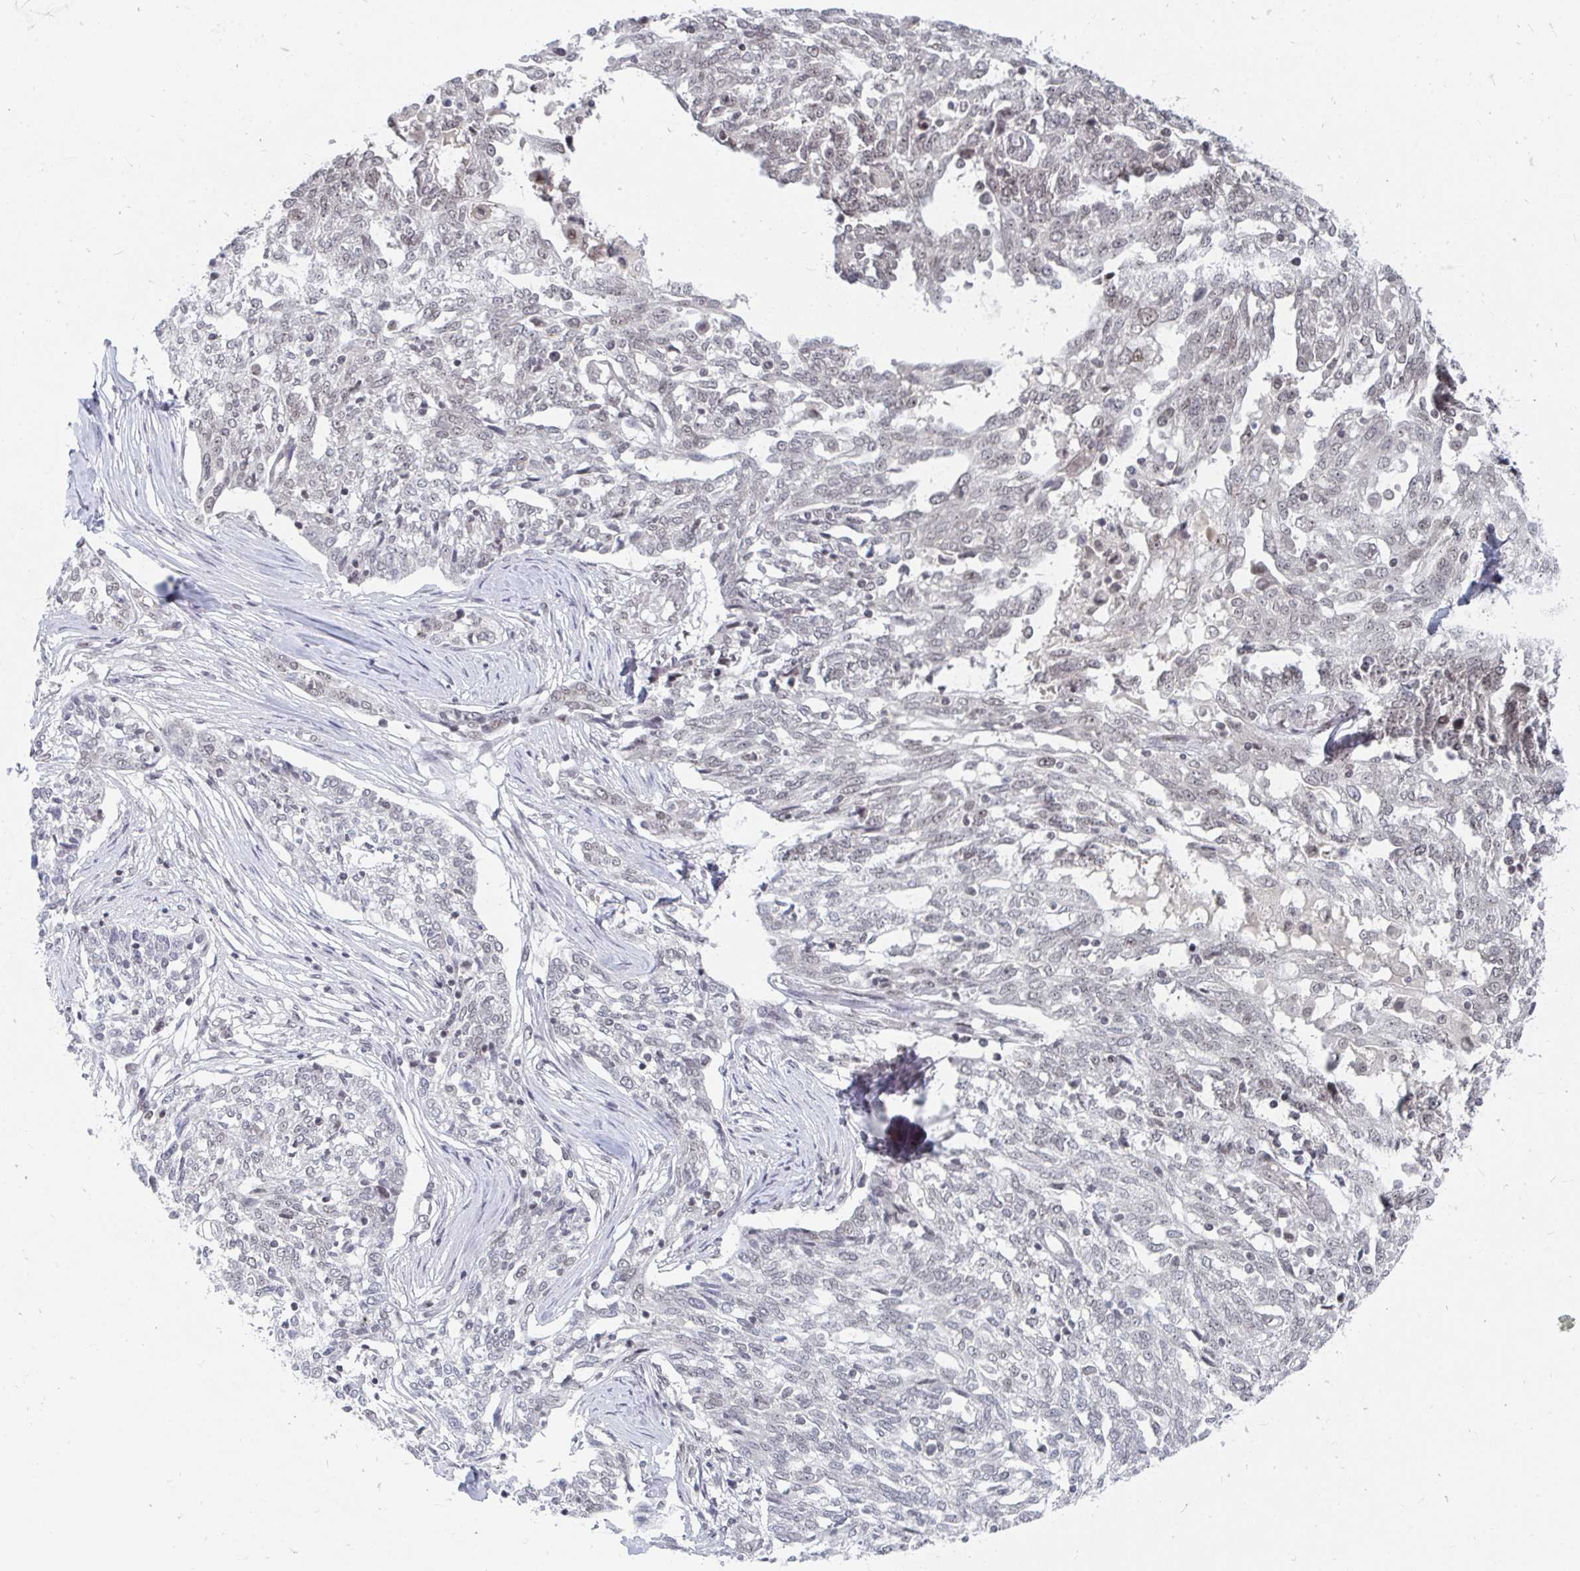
{"staining": {"intensity": "negative", "quantity": "none", "location": "none"}, "tissue": "ovarian cancer", "cell_type": "Tumor cells", "image_type": "cancer", "snomed": [{"axis": "morphology", "description": "Cystadenocarcinoma, serous, NOS"}, {"axis": "topography", "description": "Ovary"}], "caption": "Immunohistochemical staining of ovarian serous cystadenocarcinoma exhibits no significant expression in tumor cells.", "gene": "TRIP12", "patient": {"sex": "female", "age": 67}}